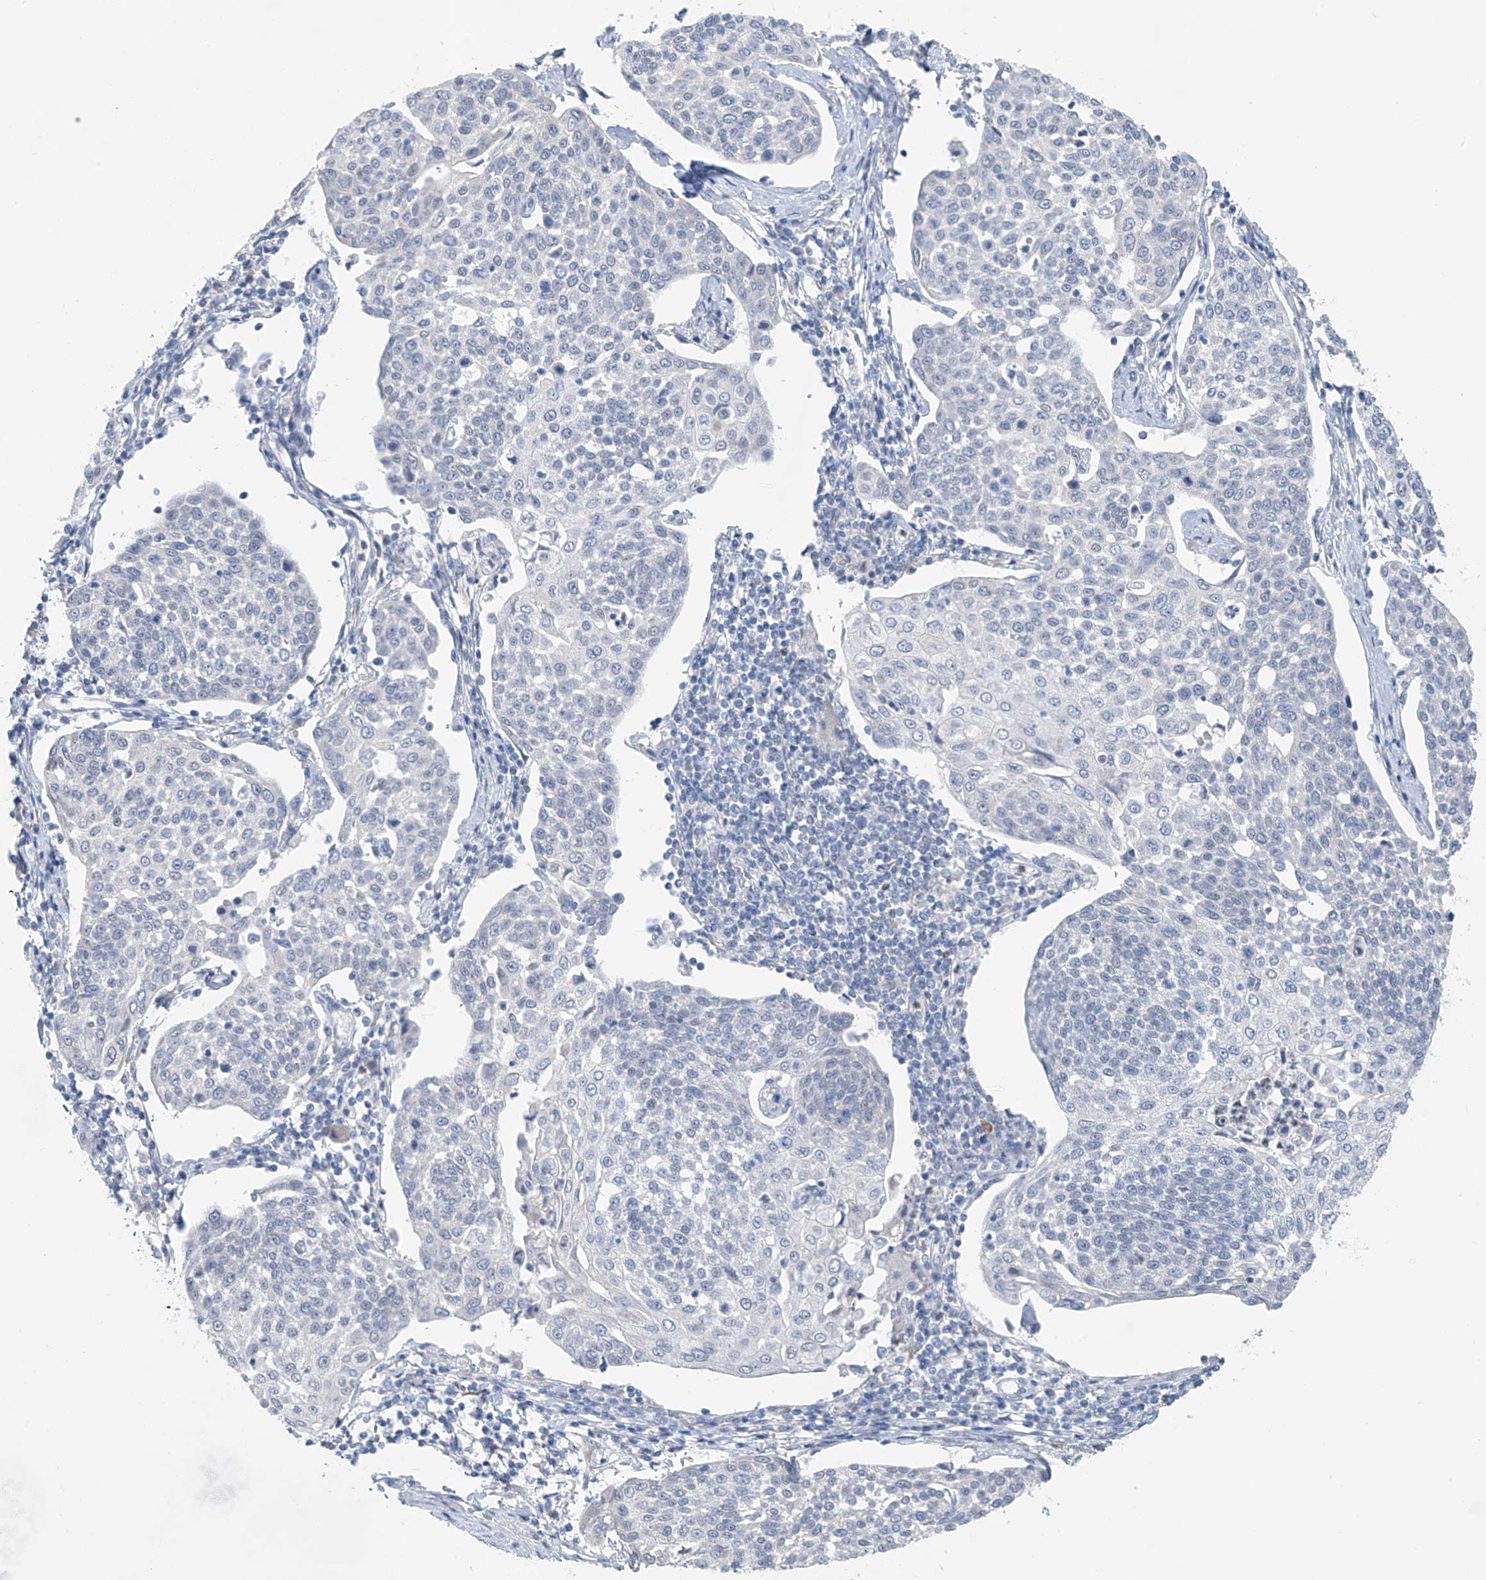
{"staining": {"intensity": "negative", "quantity": "none", "location": "none"}, "tissue": "cervical cancer", "cell_type": "Tumor cells", "image_type": "cancer", "snomed": [{"axis": "morphology", "description": "Squamous cell carcinoma, NOS"}, {"axis": "topography", "description": "Cervix"}], "caption": "Image shows no protein expression in tumor cells of cervical squamous cell carcinoma tissue.", "gene": "CYP4V2", "patient": {"sex": "female", "age": 34}}